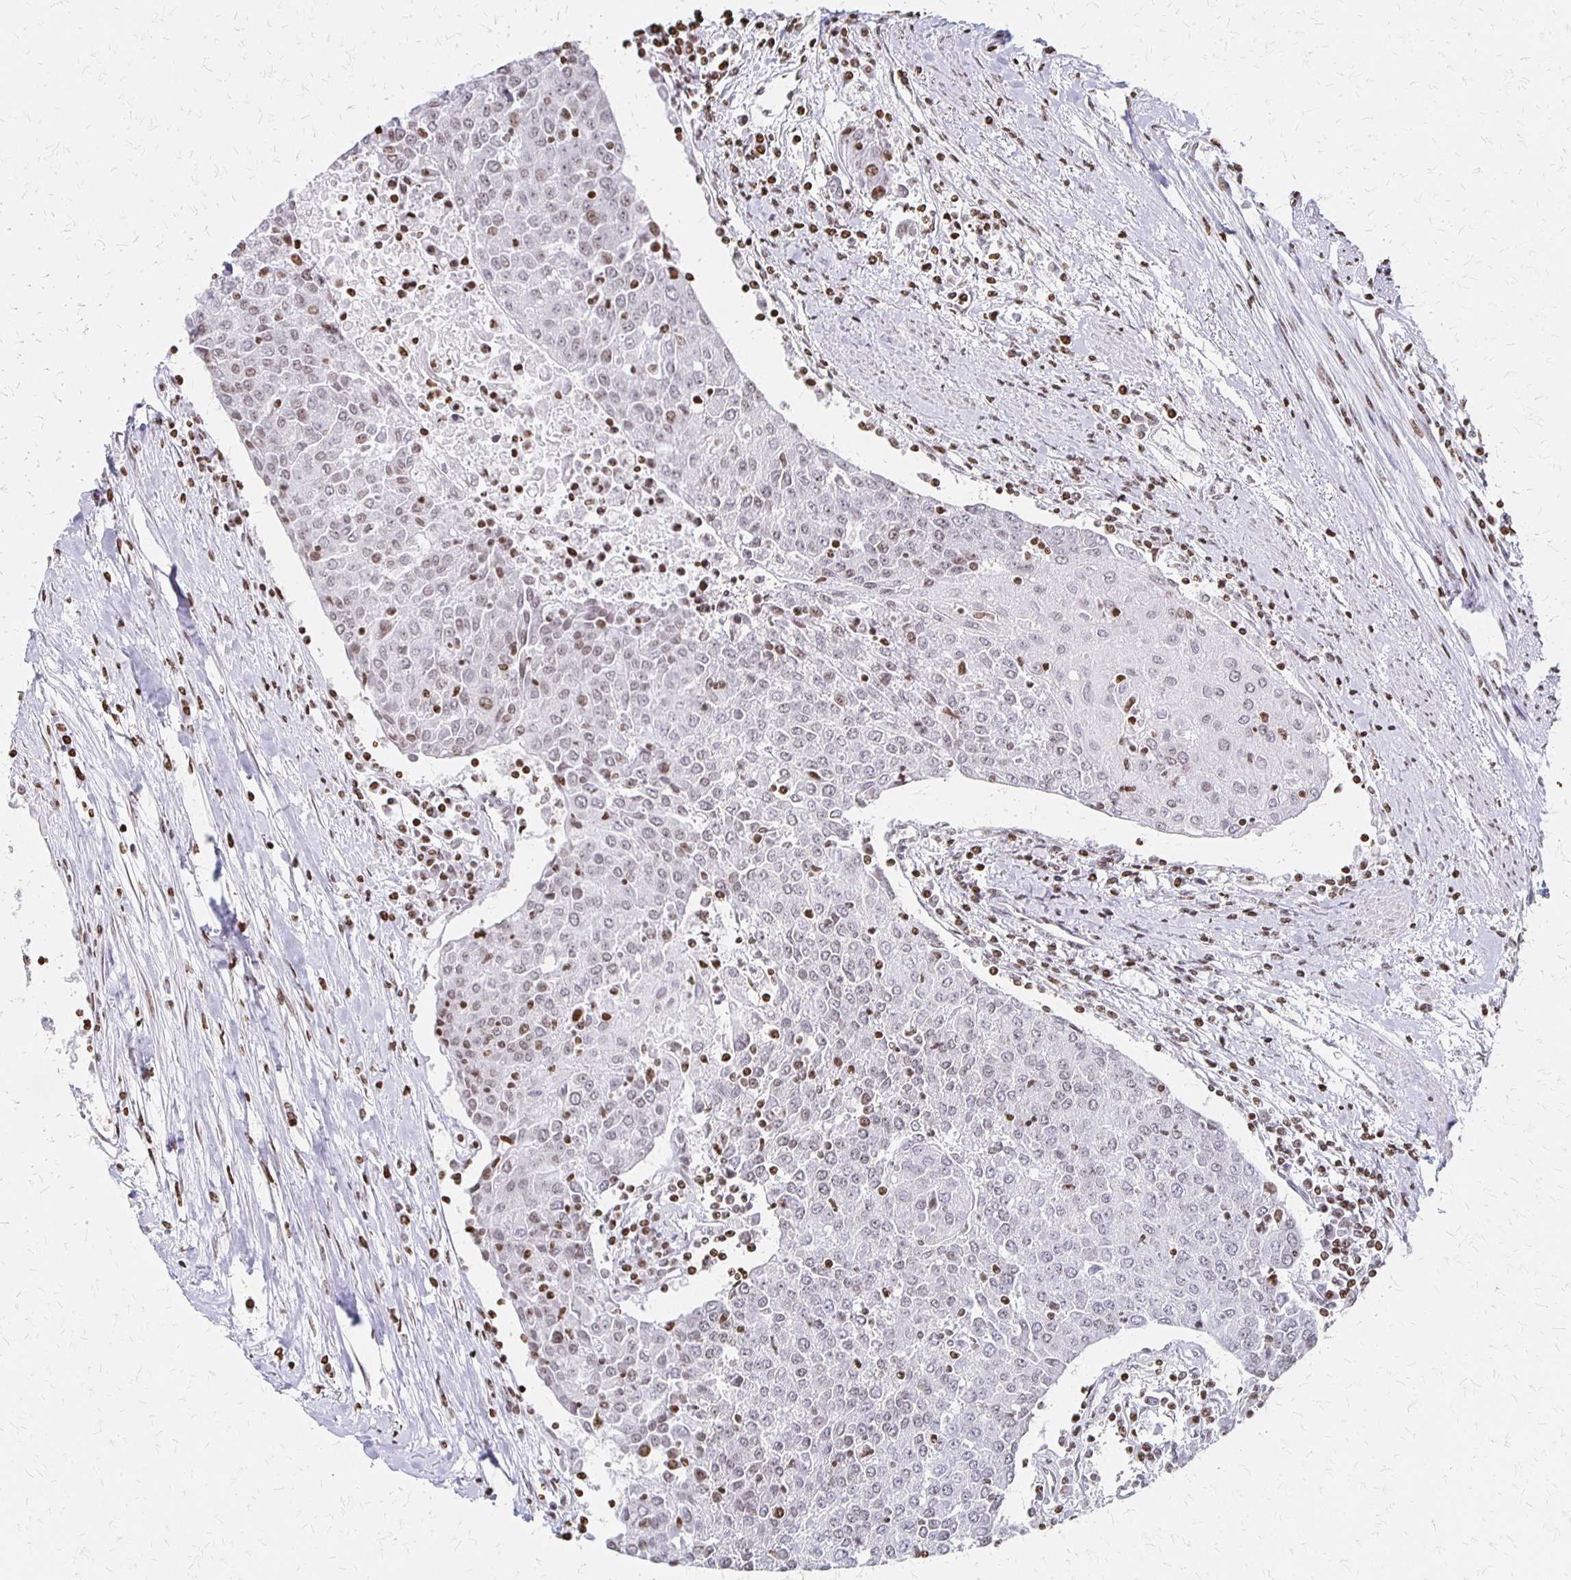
{"staining": {"intensity": "weak", "quantity": "25%-75%", "location": "nuclear"}, "tissue": "urothelial cancer", "cell_type": "Tumor cells", "image_type": "cancer", "snomed": [{"axis": "morphology", "description": "Urothelial carcinoma, High grade"}, {"axis": "topography", "description": "Urinary bladder"}], "caption": "Urothelial carcinoma (high-grade) tissue displays weak nuclear staining in about 25%-75% of tumor cells", "gene": "ZNF280C", "patient": {"sex": "female", "age": 85}}